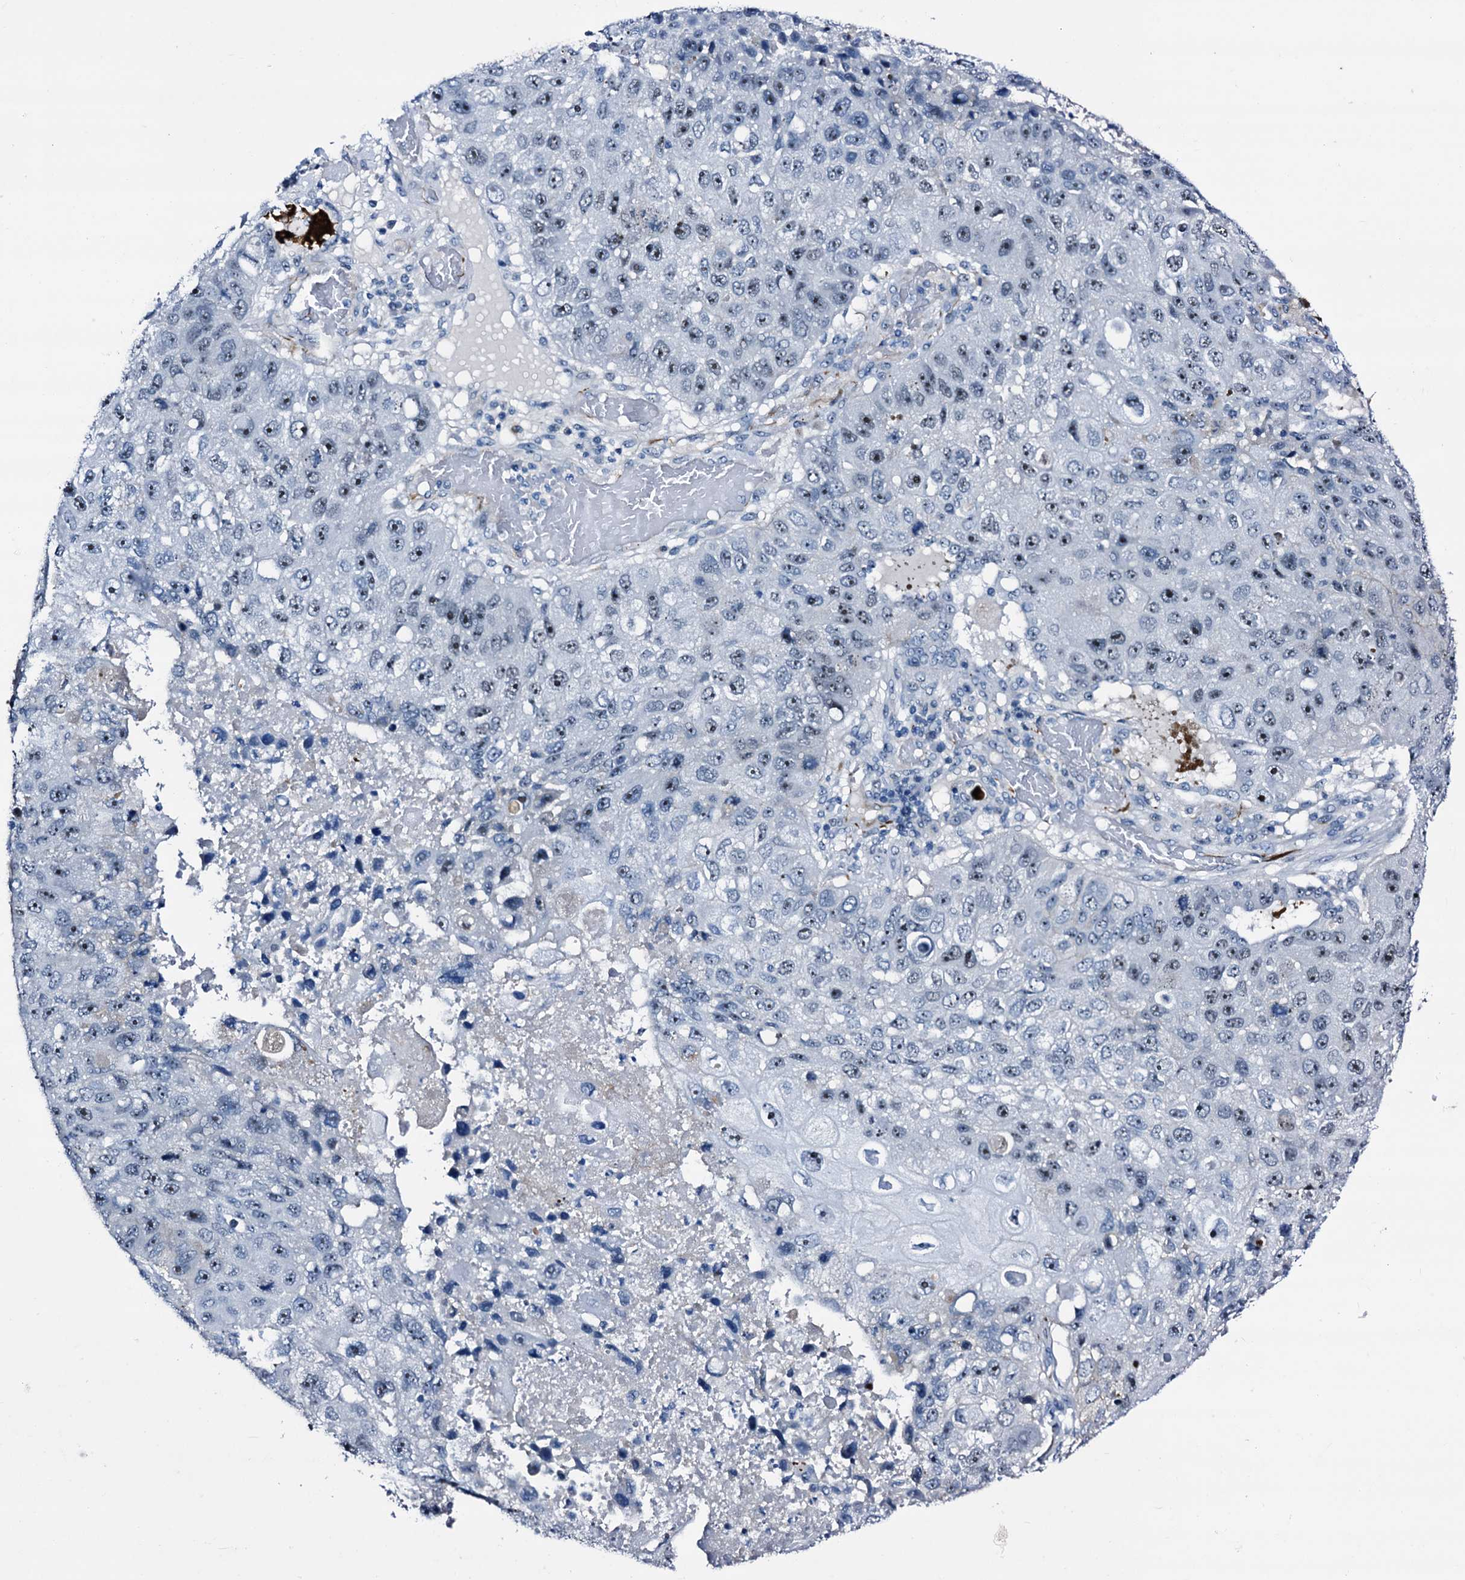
{"staining": {"intensity": "moderate", "quantity": "25%-75%", "location": "nuclear"}, "tissue": "lung cancer", "cell_type": "Tumor cells", "image_type": "cancer", "snomed": [{"axis": "morphology", "description": "Squamous cell carcinoma, NOS"}, {"axis": "topography", "description": "Lung"}], "caption": "Lung cancer (squamous cell carcinoma) stained with a protein marker demonstrates moderate staining in tumor cells.", "gene": "EMG1", "patient": {"sex": "male", "age": 61}}